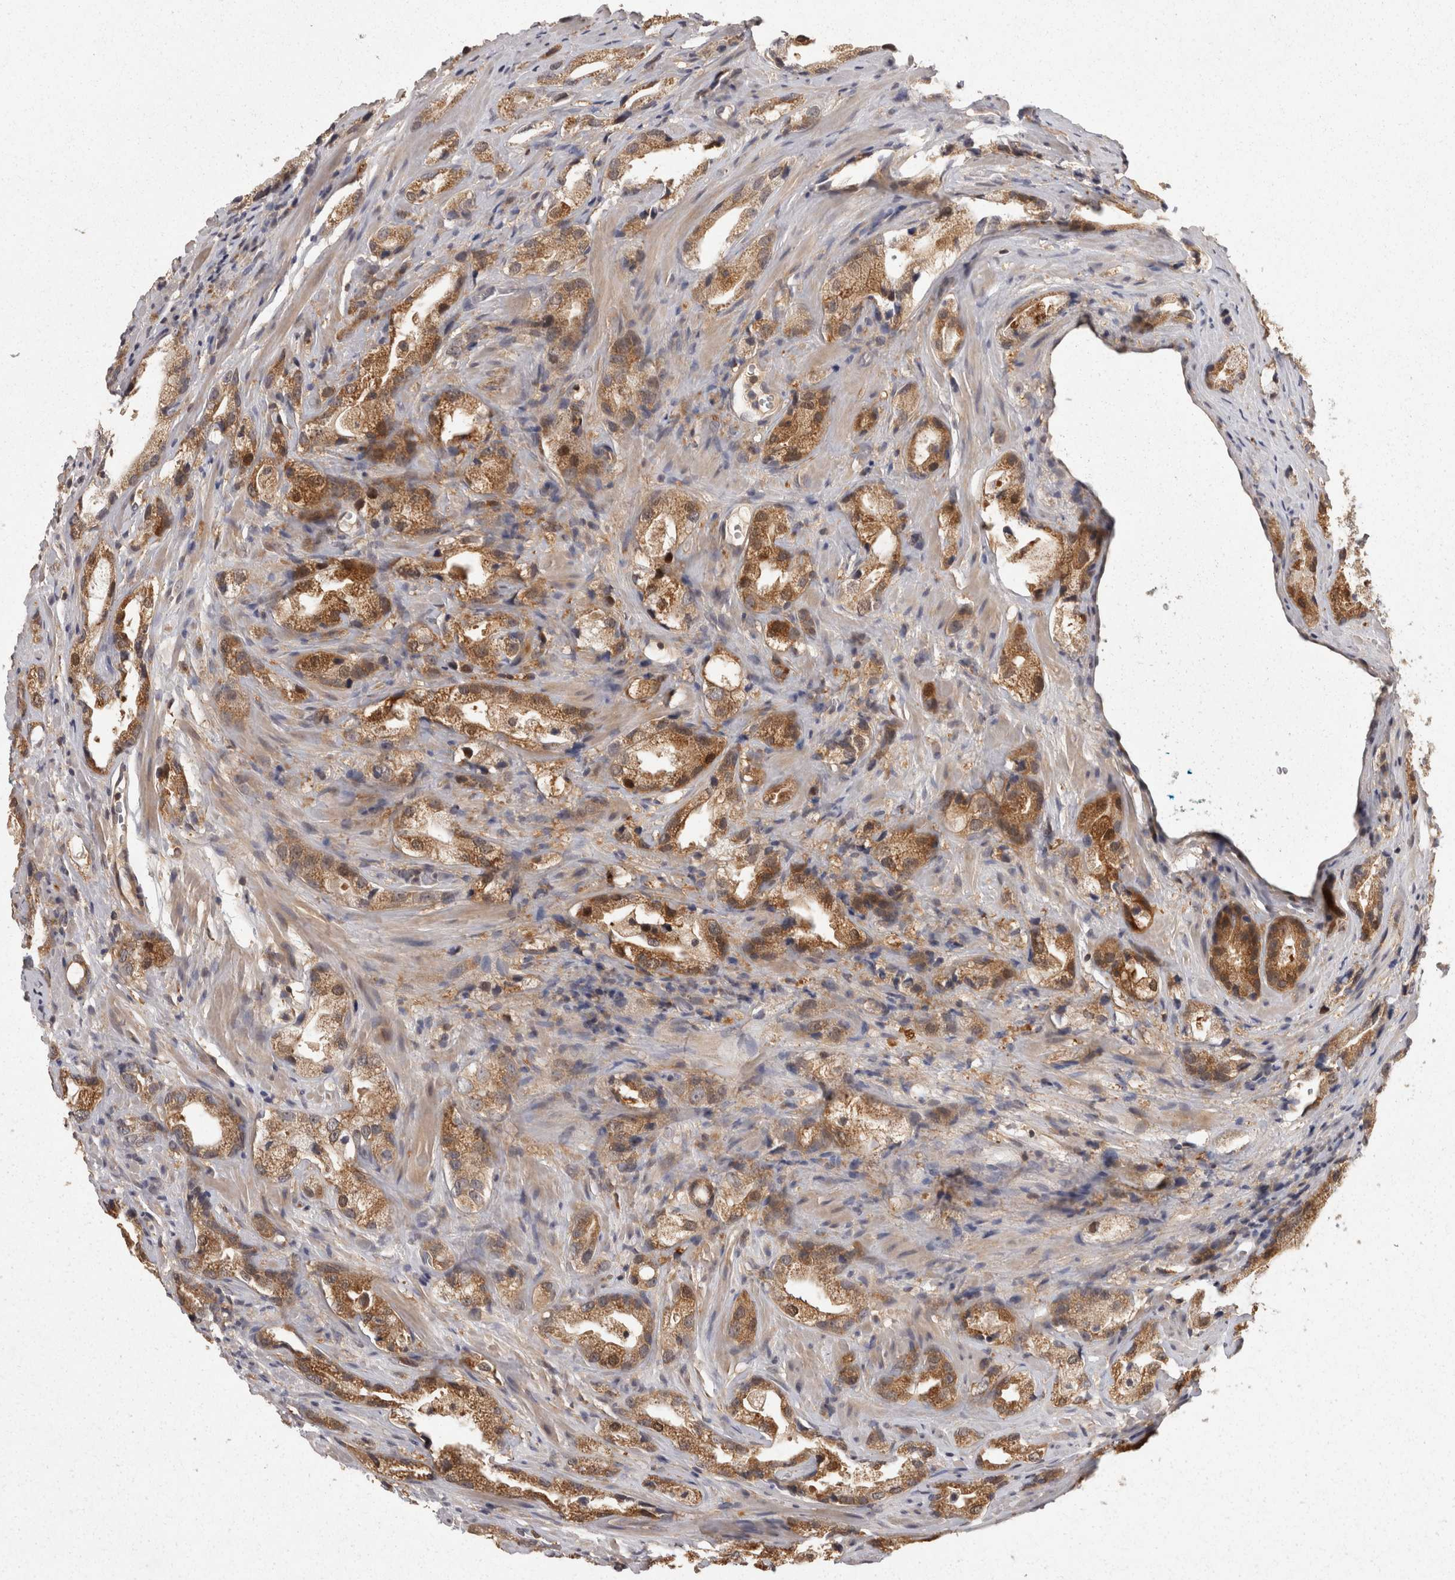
{"staining": {"intensity": "moderate", "quantity": ">75%", "location": "cytoplasmic/membranous"}, "tissue": "prostate cancer", "cell_type": "Tumor cells", "image_type": "cancer", "snomed": [{"axis": "morphology", "description": "Adenocarcinoma, High grade"}, {"axis": "topography", "description": "Prostate"}], "caption": "Prostate cancer stained for a protein reveals moderate cytoplasmic/membranous positivity in tumor cells.", "gene": "ACAT2", "patient": {"sex": "male", "age": 63}}